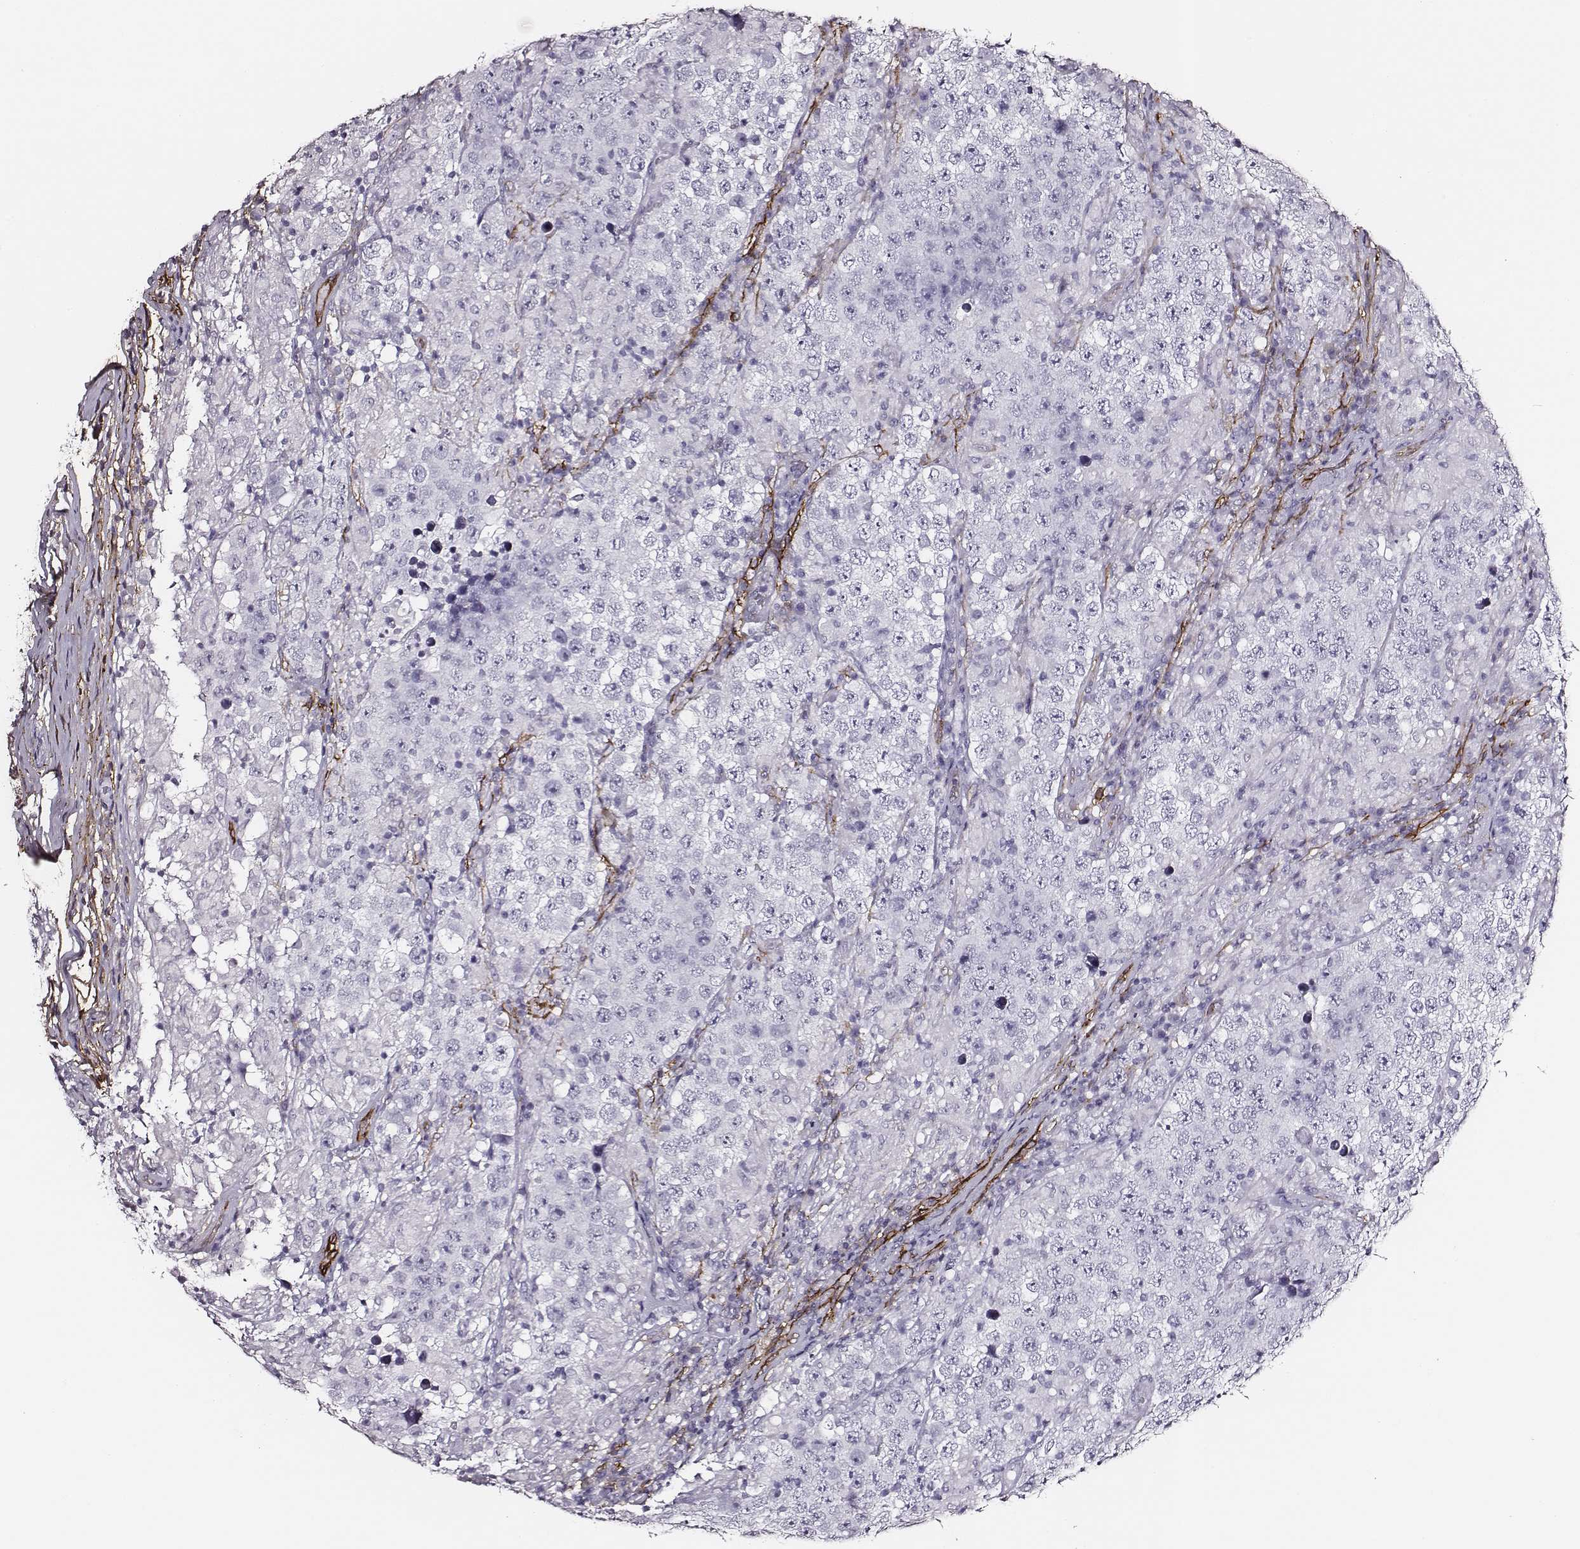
{"staining": {"intensity": "negative", "quantity": "none", "location": "none"}, "tissue": "testis cancer", "cell_type": "Tumor cells", "image_type": "cancer", "snomed": [{"axis": "morphology", "description": "Seminoma, NOS"}, {"axis": "morphology", "description": "Carcinoma, Embryonal, NOS"}, {"axis": "topography", "description": "Testis"}], "caption": "This is an IHC photomicrograph of seminoma (testis). There is no staining in tumor cells.", "gene": "DPEP1", "patient": {"sex": "male", "age": 41}}